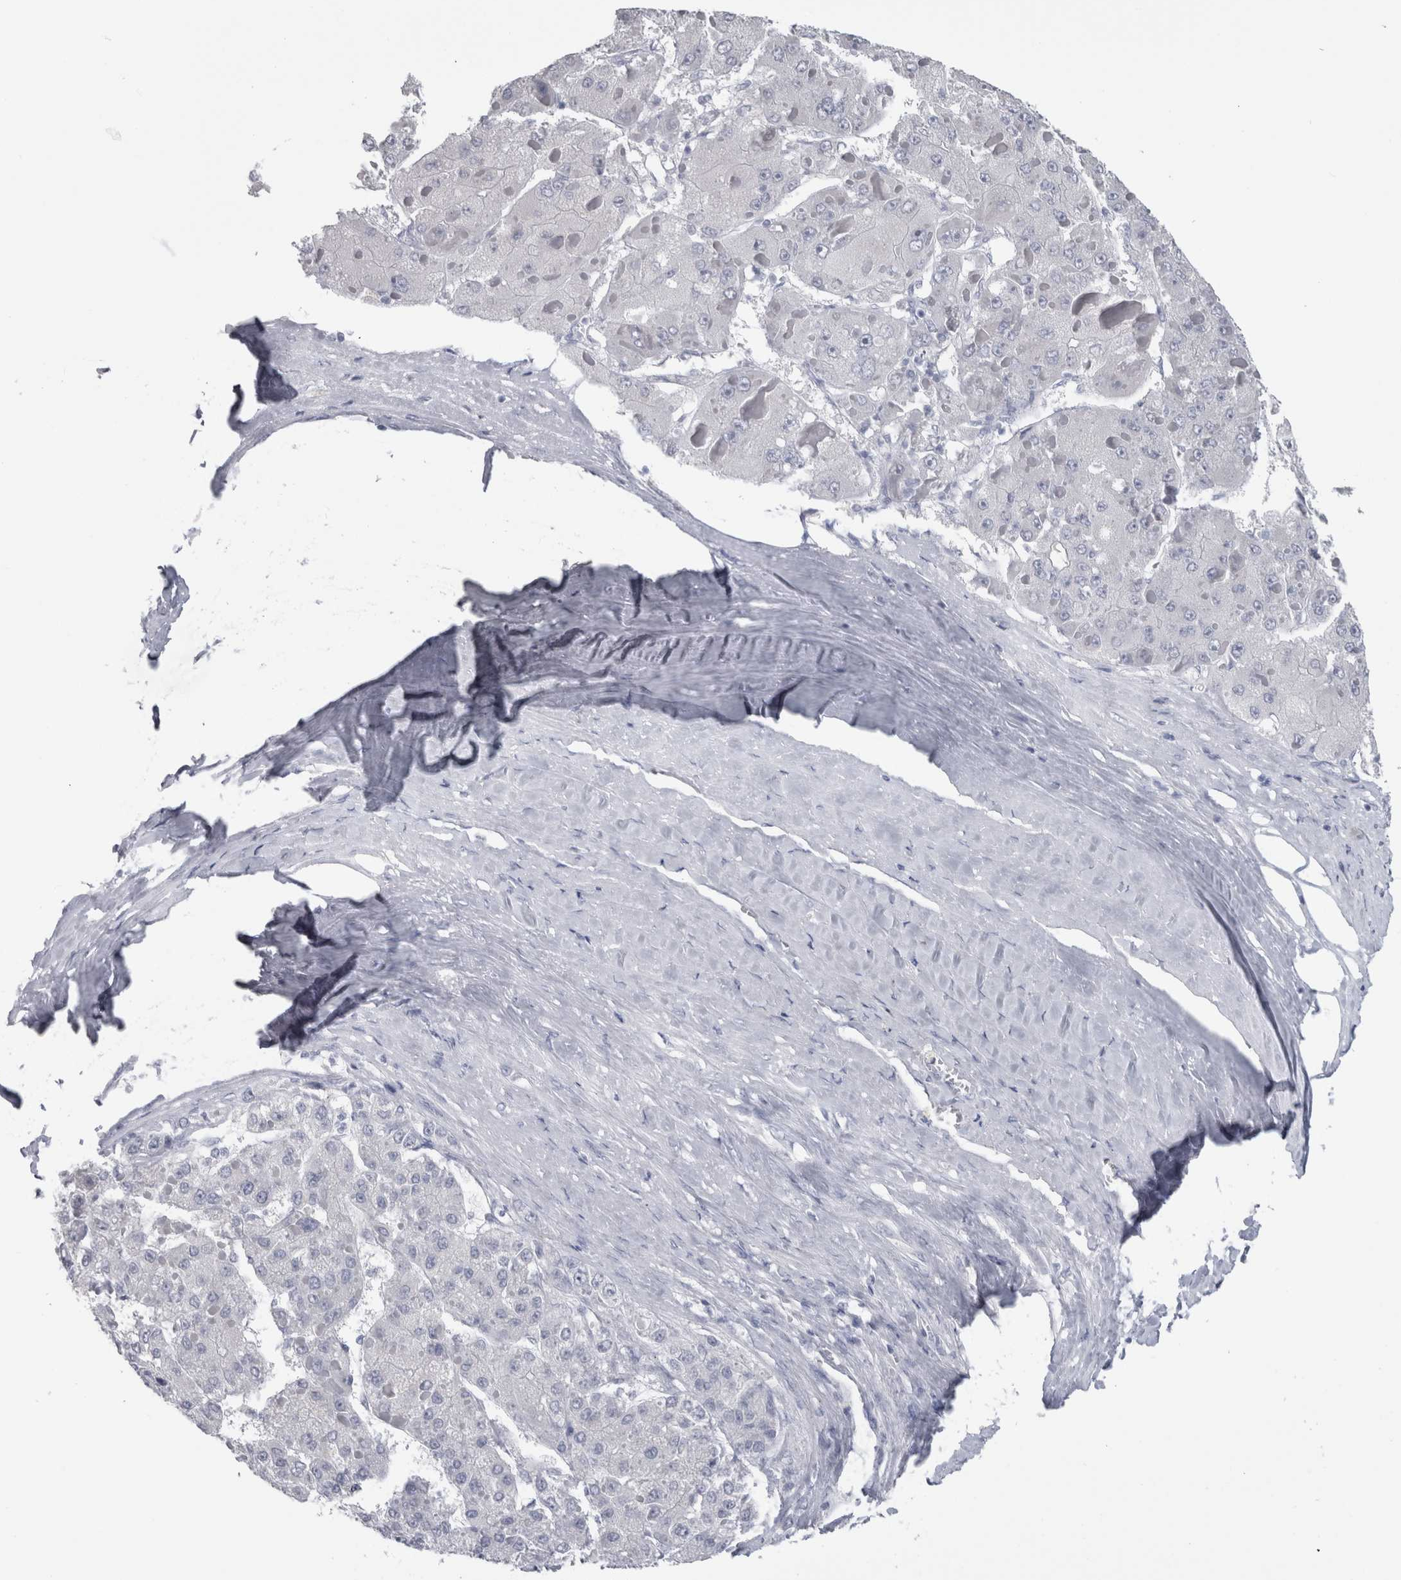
{"staining": {"intensity": "negative", "quantity": "none", "location": "none"}, "tissue": "liver cancer", "cell_type": "Tumor cells", "image_type": "cancer", "snomed": [{"axis": "morphology", "description": "Carcinoma, Hepatocellular, NOS"}, {"axis": "topography", "description": "Liver"}], "caption": "Immunohistochemical staining of liver hepatocellular carcinoma exhibits no significant expression in tumor cells. (Immunohistochemistry, brightfield microscopy, high magnification).", "gene": "MSMB", "patient": {"sex": "female", "age": 73}}